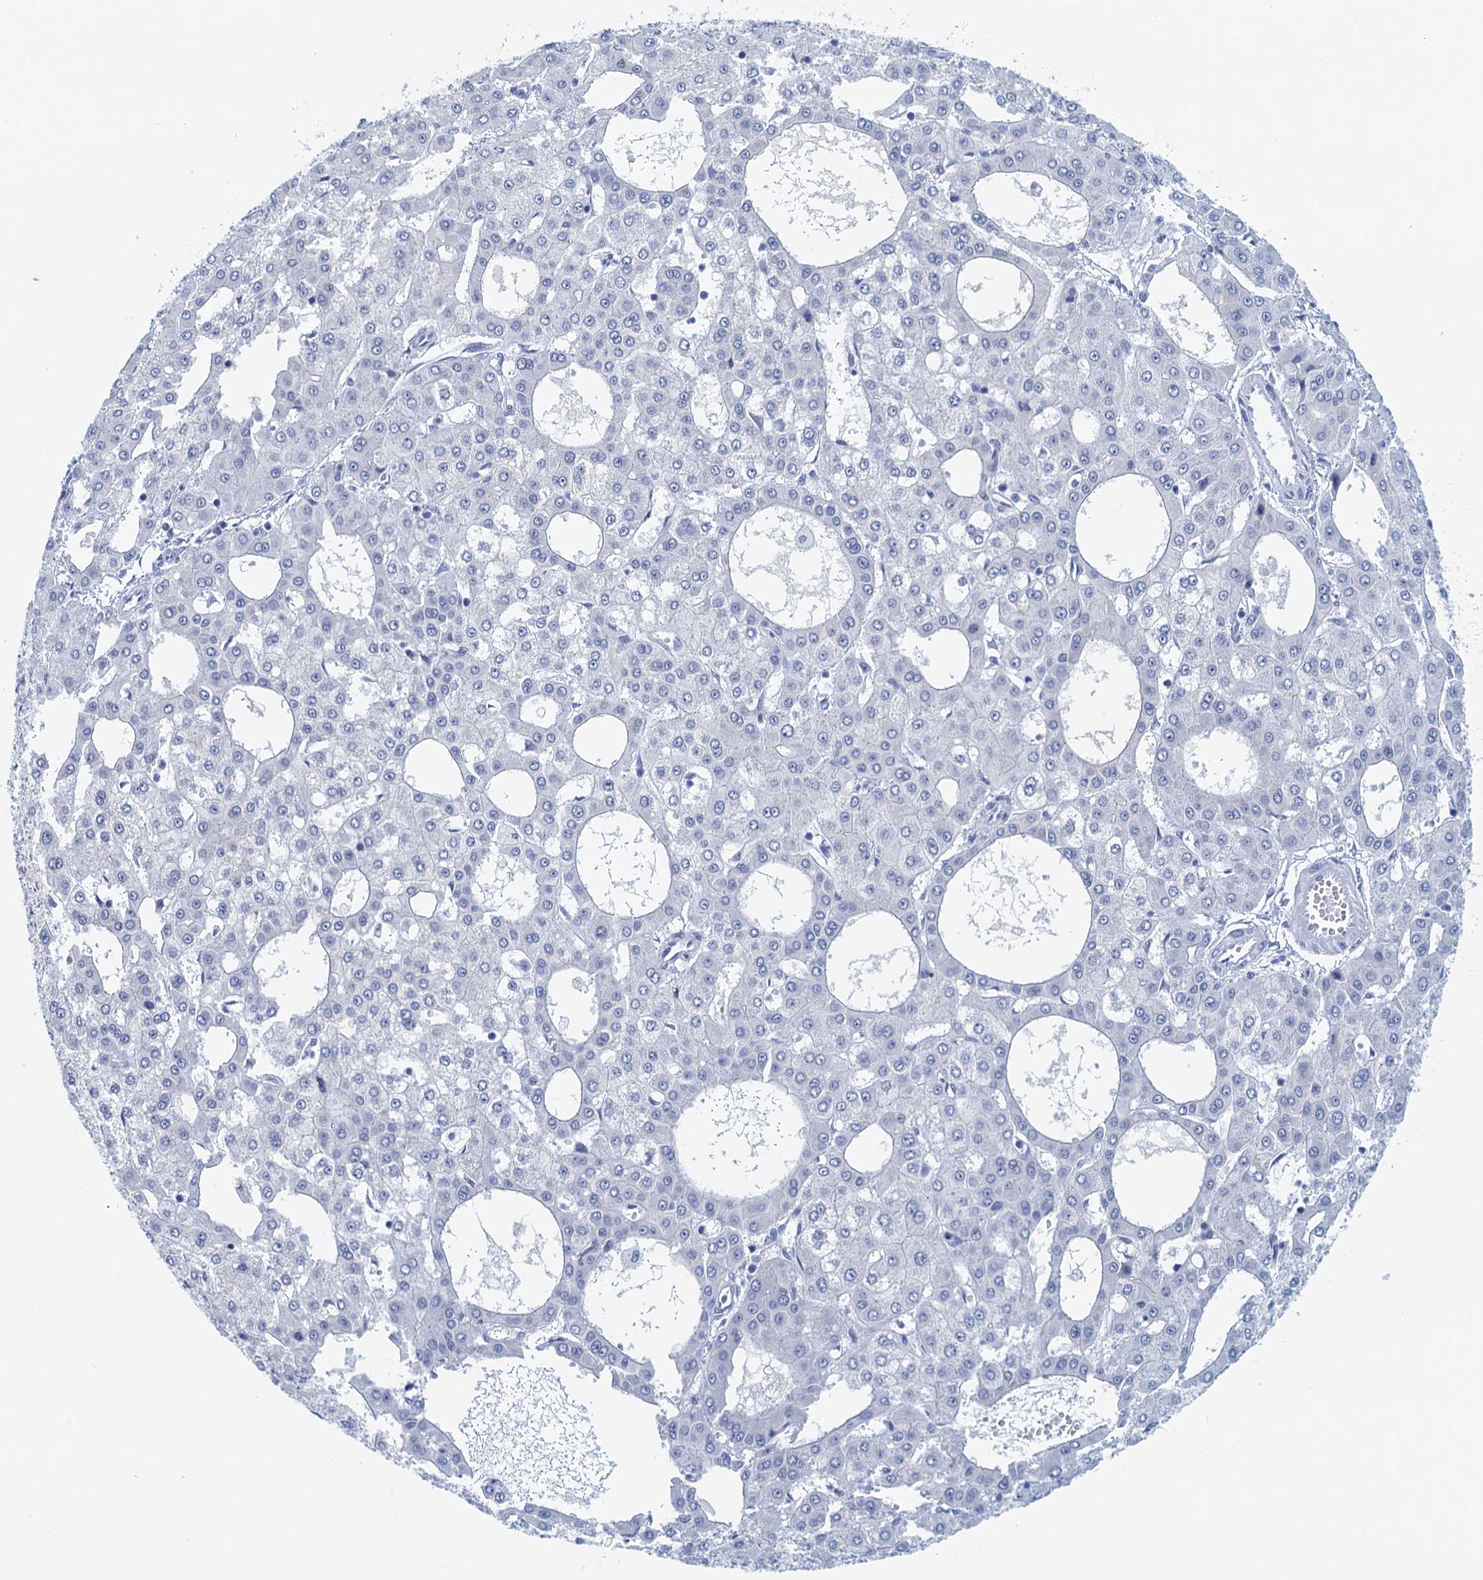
{"staining": {"intensity": "negative", "quantity": "none", "location": "none"}, "tissue": "liver cancer", "cell_type": "Tumor cells", "image_type": "cancer", "snomed": [{"axis": "morphology", "description": "Carcinoma, Hepatocellular, NOS"}, {"axis": "topography", "description": "Liver"}], "caption": "Immunohistochemistry (IHC) histopathology image of human hepatocellular carcinoma (liver) stained for a protein (brown), which exhibits no positivity in tumor cells.", "gene": "CYP51A1", "patient": {"sex": "male", "age": 47}}